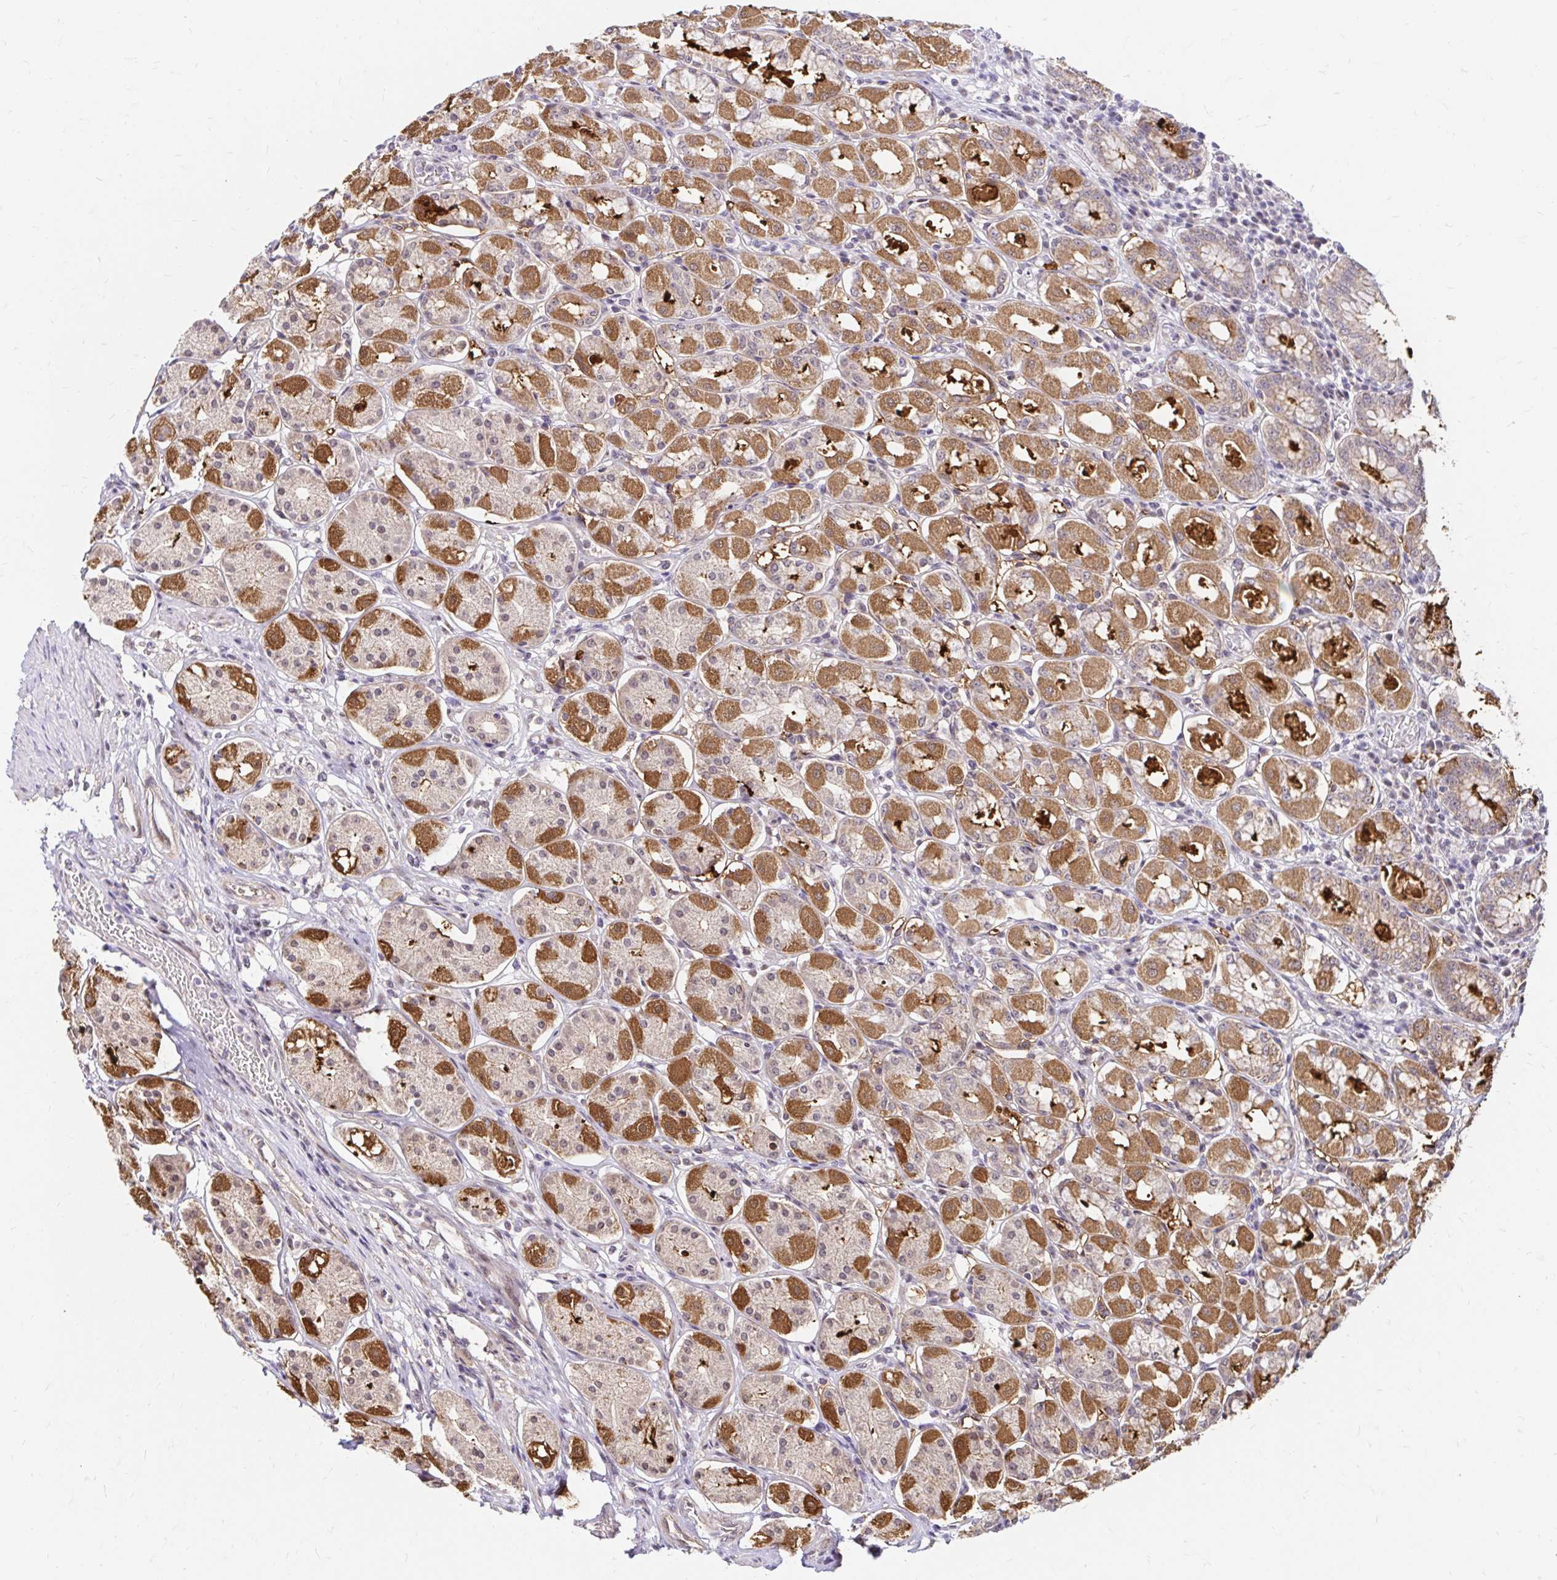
{"staining": {"intensity": "strong", "quantity": "25%-75%", "location": "cytoplasmic/membranous"}, "tissue": "stomach", "cell_type": "Glandular cells", "image_type": "normal", "snomed": [{"axis": "morphology", "description": "Normal tissue, NOS"}, {"axis": "topography", "description": "Stomach"}, {"axis": "topography", "description": "Stomach, lower"}], "caption": "Stomach stained with a brown dye demonstrates strong cytoplasmic/membranous positive staining in about 25%-75% of glandular cells.", "gene": "TIMM50", "patient": {"sex": "female", "age": 56}}